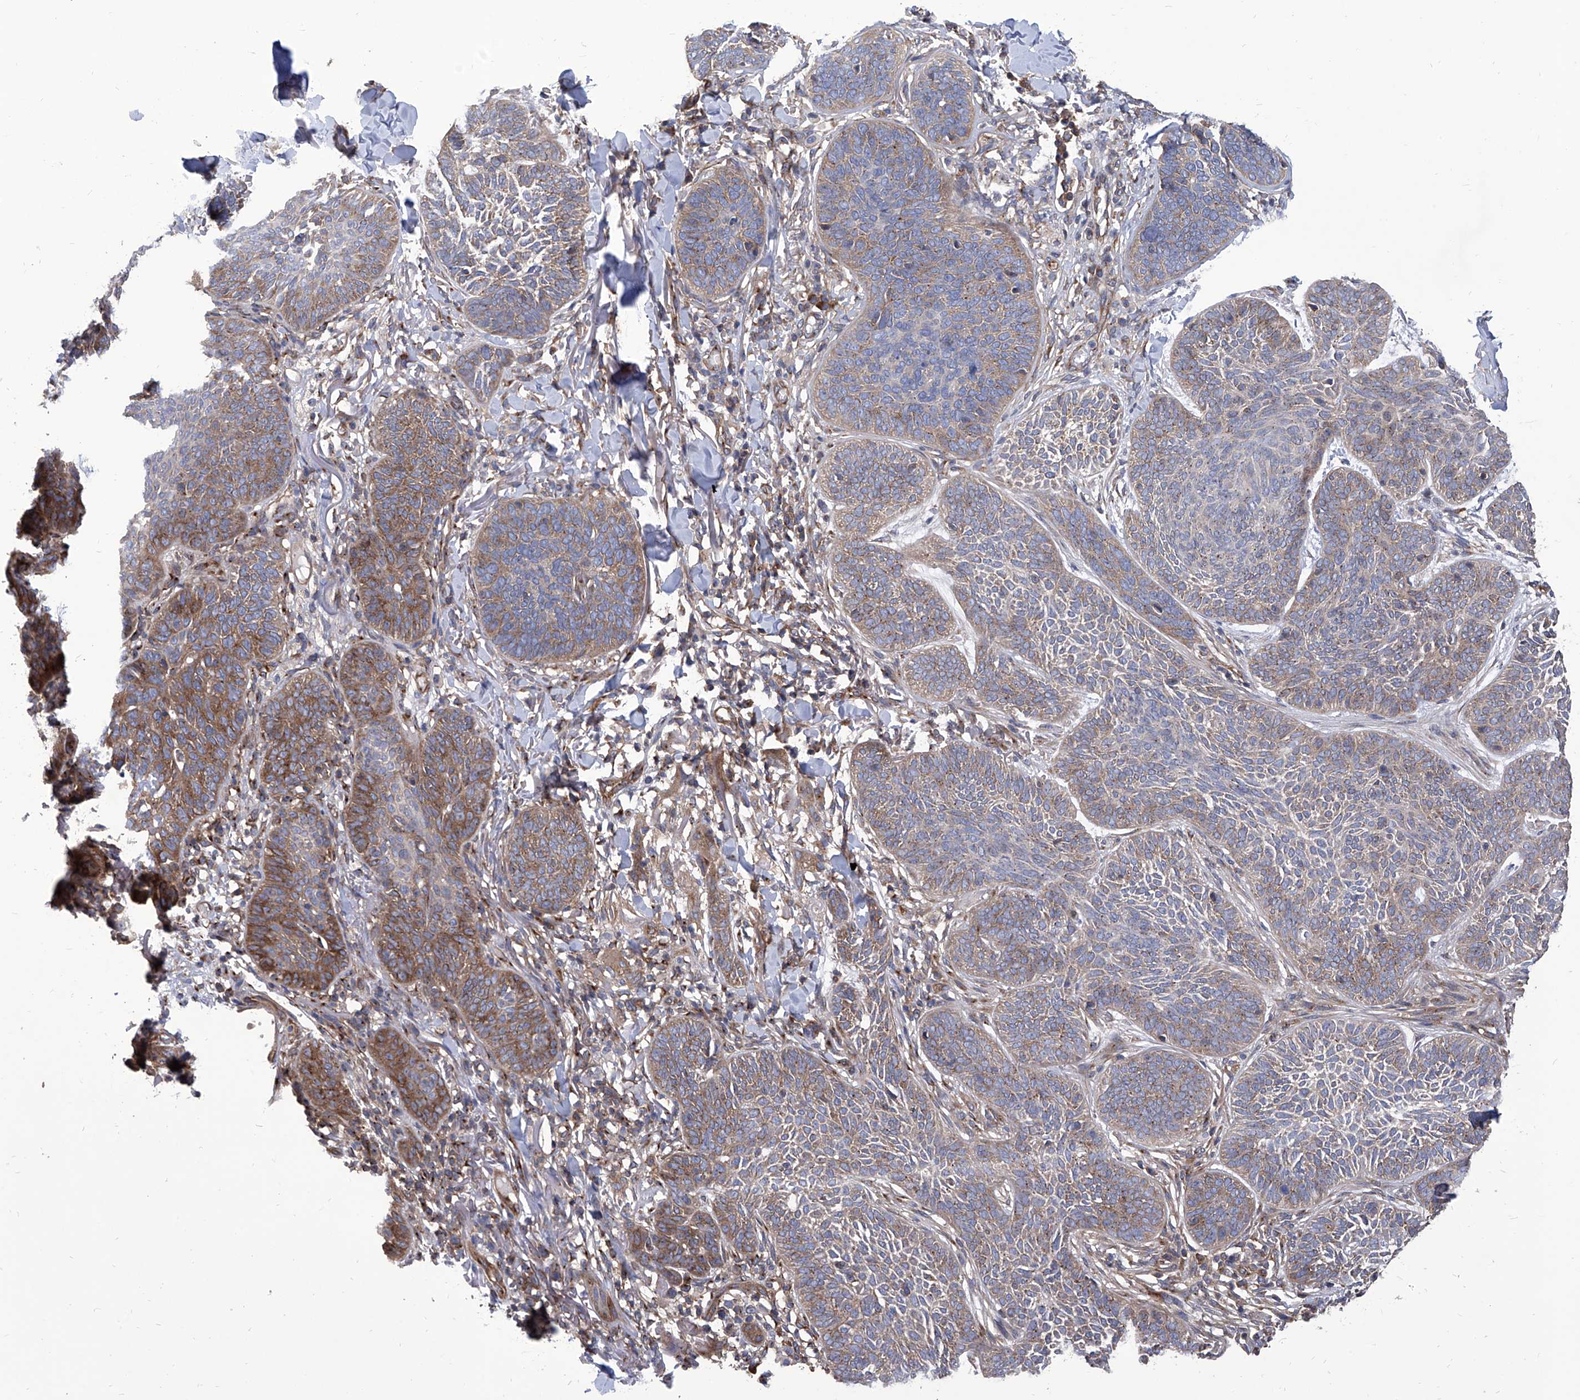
{"staining": {"intensity": "moderate", "quantity": "25%-75%", "location": "cytoplasmic/membranous"}, "tissue": "skin cancer", "cell_type": "Tumor cells", "image_type": "cancer", "snomed": [{"axis": "morphology", "description": "Basal cell carcinoma"}, {"axis": "topography", "description": "Skin"}], "caption": "Protein staining shows moderate cytoplasmic/membranous staining in about 25%-75% of tumor cells in skin cancer (basal cell carcinoma). (brown staining indicates protein expression, while blue staining denotes nuclei).", "gene": "TJAP1", "patient": {"sex": "male", "age": 85}}